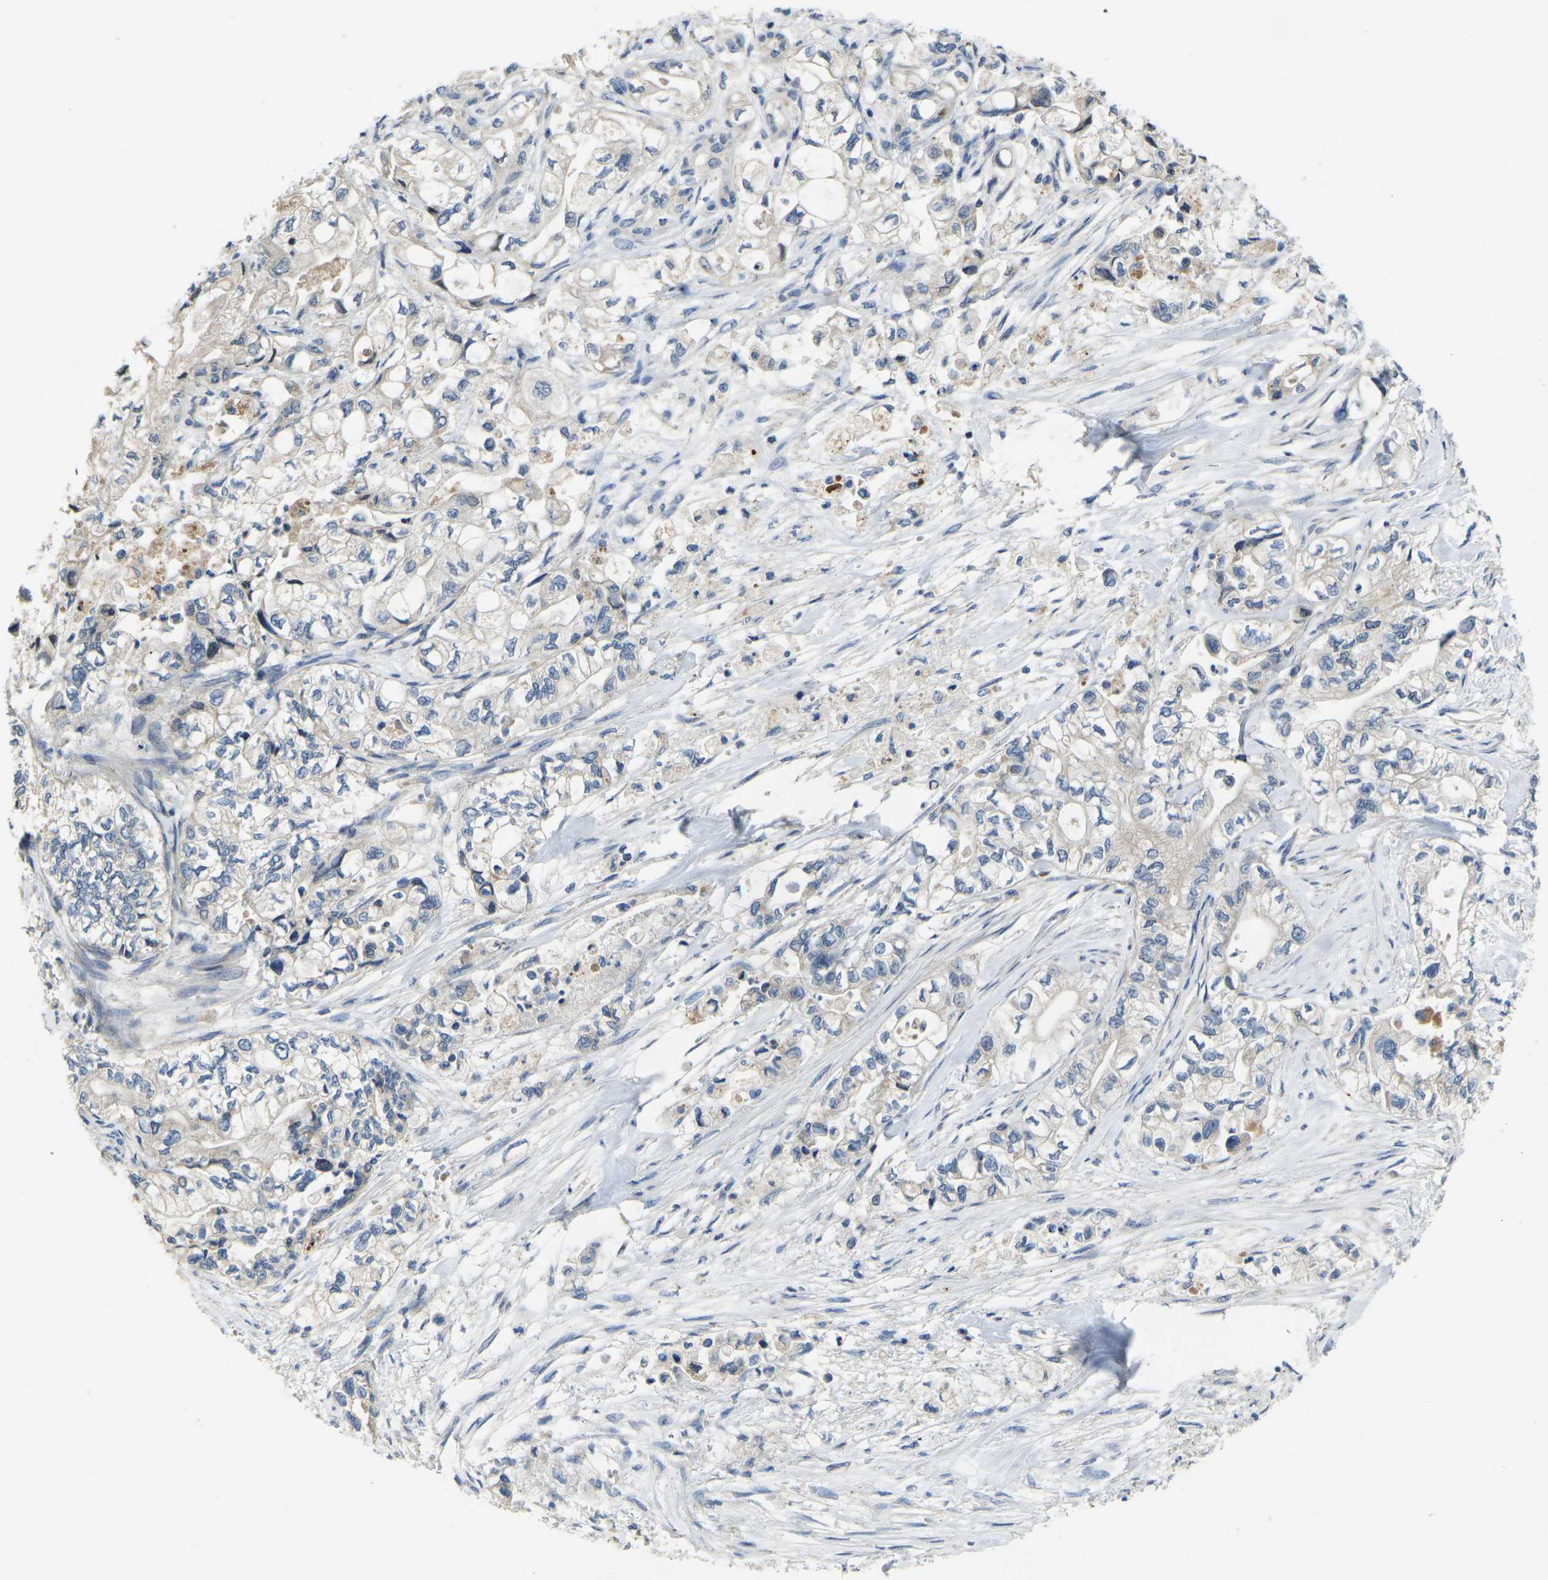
{"staining": {"intensity": "weak", "quantity": "25%-75%", "location": "cytoplasmic/membranous"}, "tissue": "pancreatic cancer", "cell_type": "Tumor cells", "image_type": "cancer", "snomed": [{"axis": "morphology", "description": "Adenocarcinoma, NOS"}, {"axis": "topography", "description": "Pancreas"}], "caption": "Immunohistochemical staining of pancreatic cancer shows low levels of weak cytoplasmic/membranous staining in approximately 25%-75% of tumor cells.", "gene": "GNA12", "patient": {"sex": "male", "age": 79}}